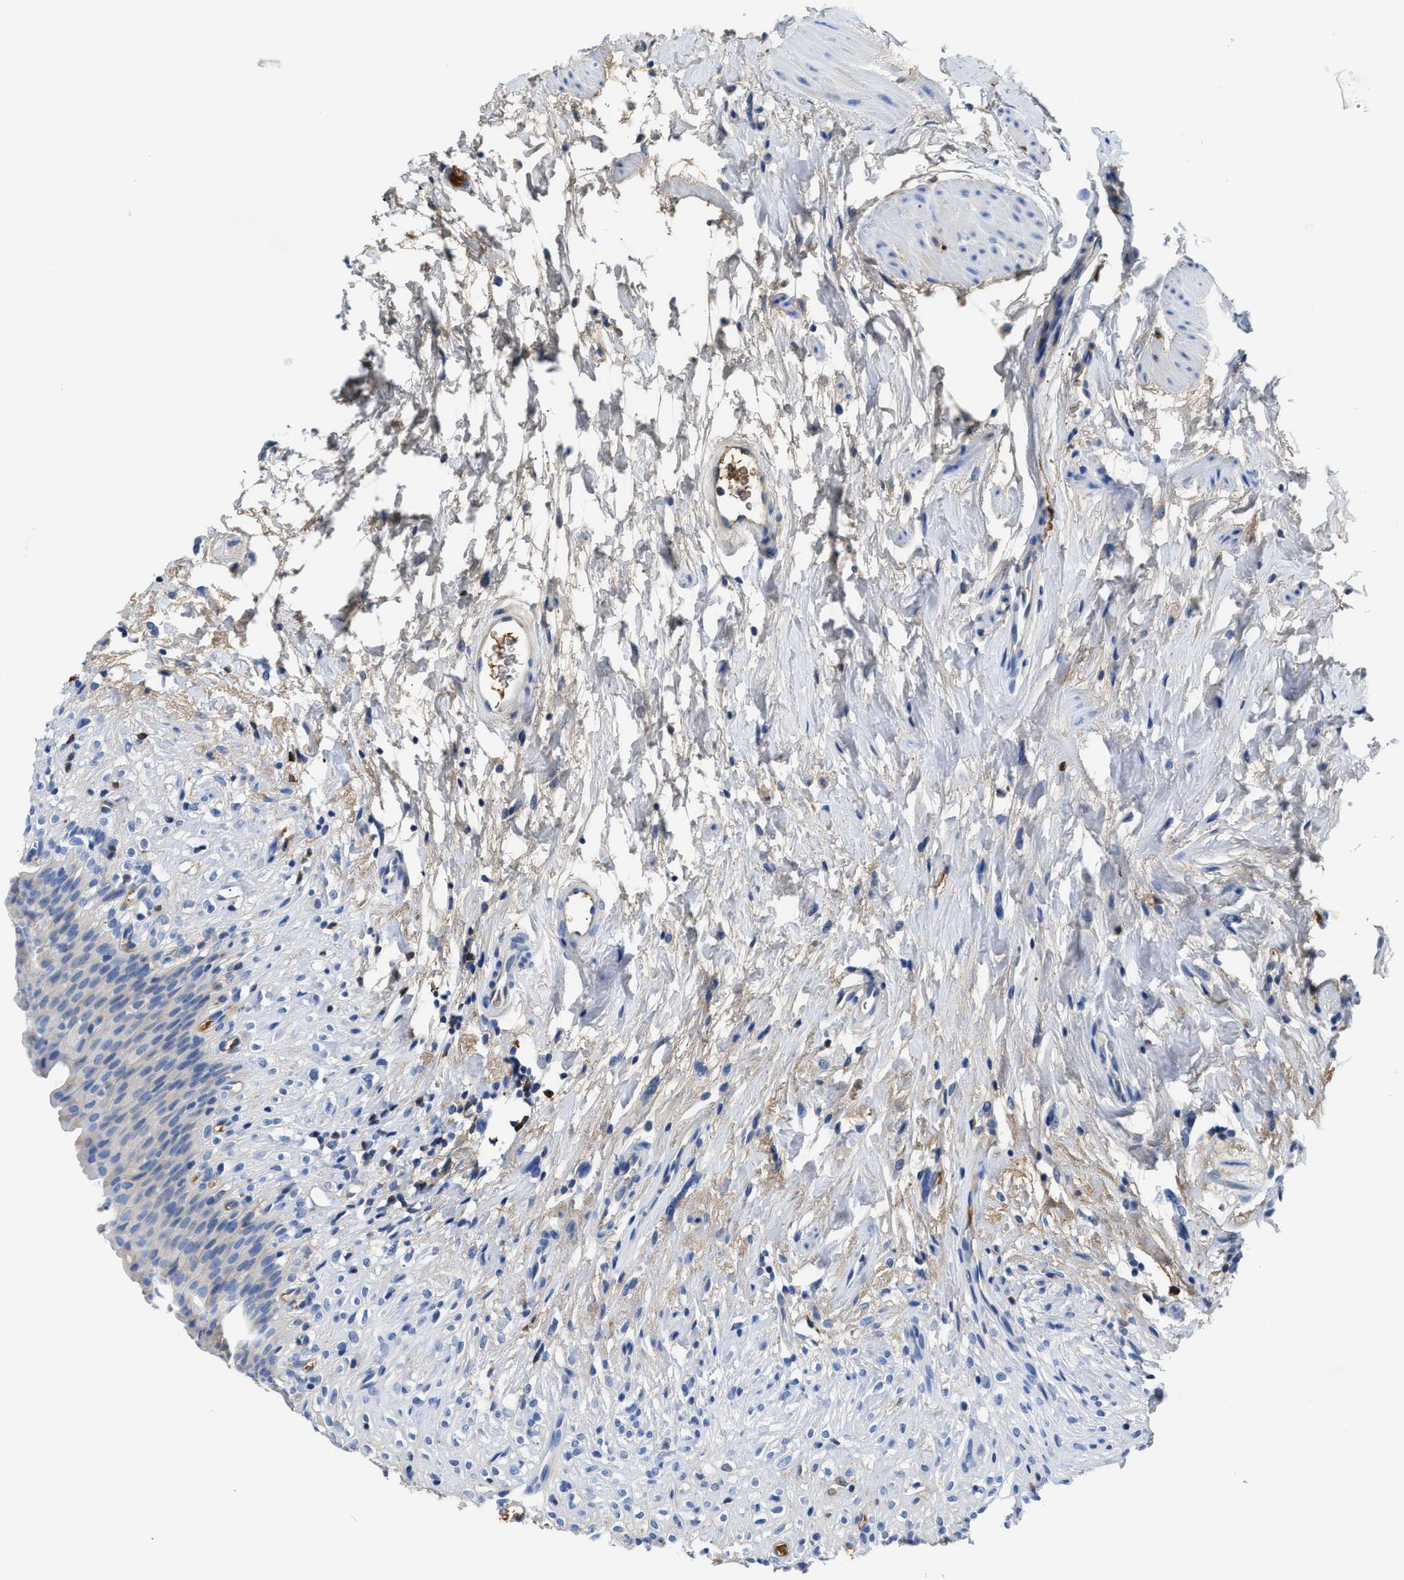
{"staining": {"intensity": "moderate", "quantity": "<25%", "location": "cytoplasmic/membranous"}, "tissue": "urinary bladder", "cell_type": "Urothelial cells", "image_type": "normal", "snomed": [{"axis": "morphology", "description": "Normal tissue, NOS"}, {"axis": "topography", "description": "Urinary bladder"}], "caption": "Moderate cytoplasmic/membranous protein positivity is seen in about <25% of urothelial cells in urinary bladder. Nuclei are stained in blue.", "gene": "GC", "patient": {"sex": "female", "age": 79}}